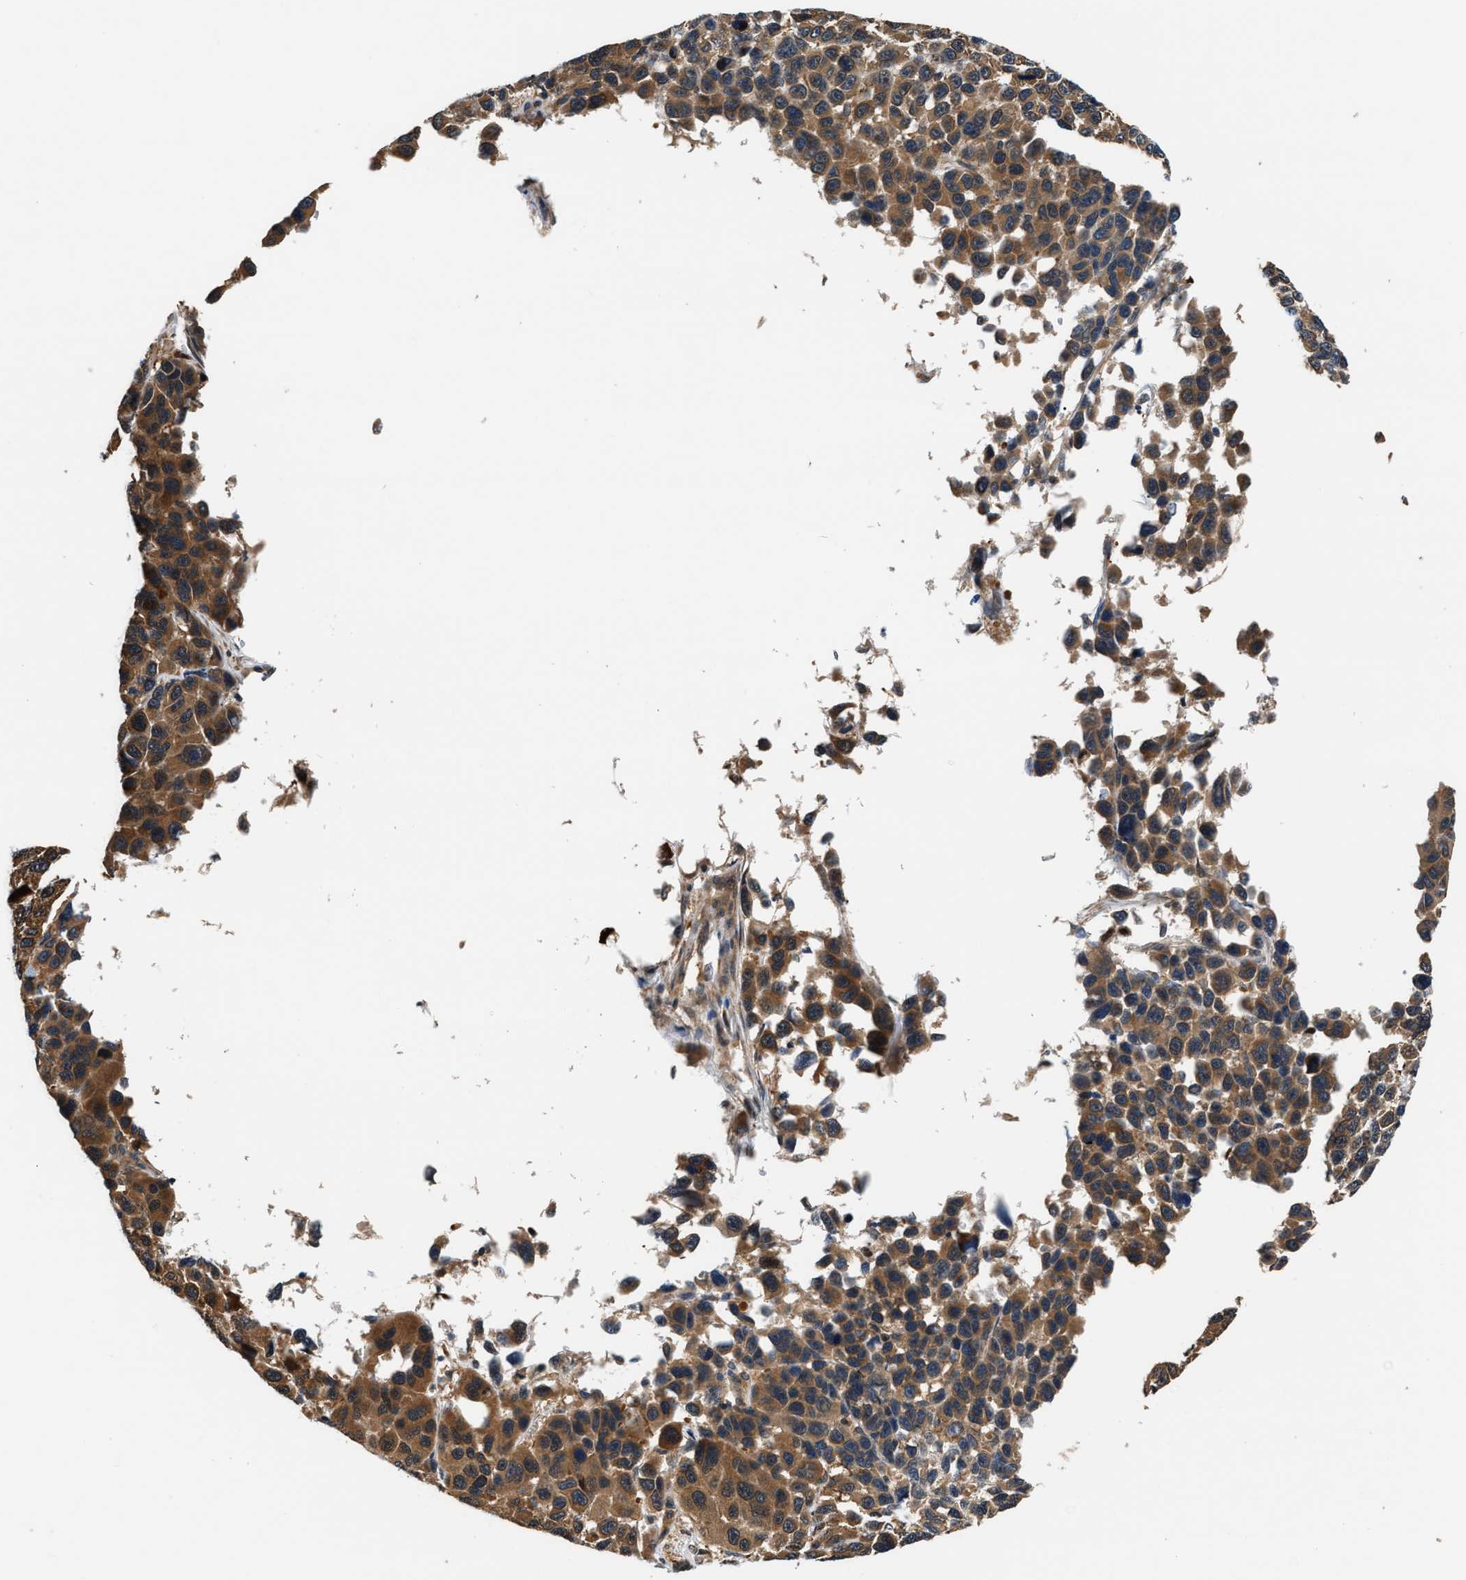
{"staining": {"intensity": "moderate", "quantity": ">75%", "location": "cytoplasmic/membranous"}, "tissue": "melanoma", "cell_type": "Tumor cells", "image_type": "cancer", "snomed": [{"axis": "morphology", "description": "Malignant melanoma, NOS"}, {"axis": "topography", "description": "Skin"}], "caption": "High-magnification brightfield microscopy of melanoma stained with DAB (3,3'-diaminobenzidine) (brown) and counterstained with hematoxylin (blue). tumor cells exhibit moderate cytoplasmic/membranous staining is appreciated in about>75% of cells. (brown staining indicates protein expression, while blue staining denotes nuclei).", "gene": "TUT7", "patient": {"sex": "male", "age": 53}}